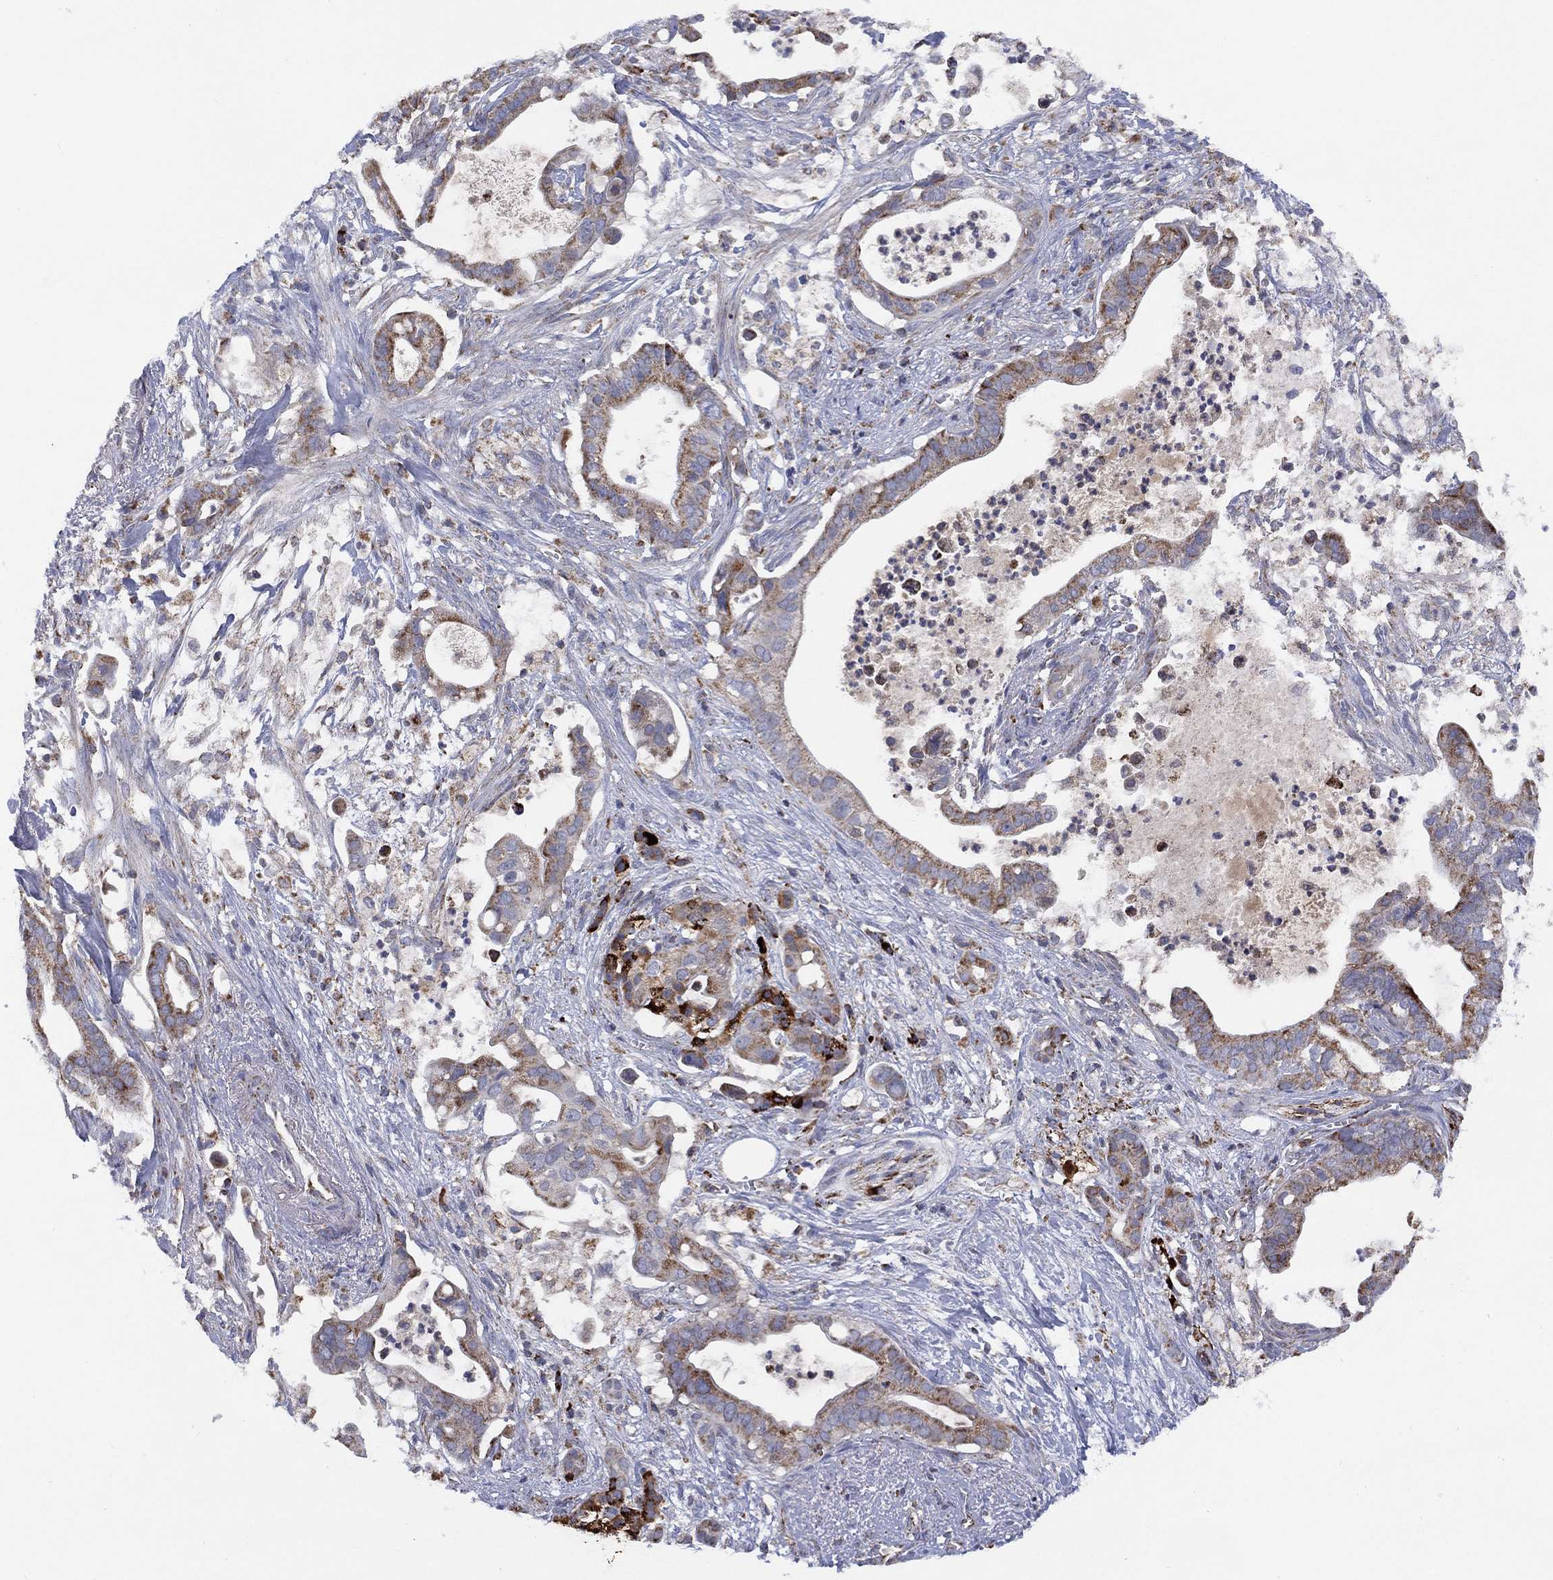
{"staining": {"intensity": "moderate", "quantity": "<25%", "location": "cytoplasmic/membranous"}, "tissue": "pancreatic cancer", "cell_type": "Tumor cells", "image_type": "cancer", "snomed": [{"axis": "morphology", "description": "Adenocarcinoma, NOS"}, {"axis": "topography", "description": "Pancreas"}], "caption": "This histopathology image demonstrates IHC staining of human adenocarcinoma (pancreatic), with low moderate cytoplasmic/membranous expression in approximately <25% of tumor cells.", "gene": "PPP2R5A", "patient": {"sex": "male", "age": 61}}